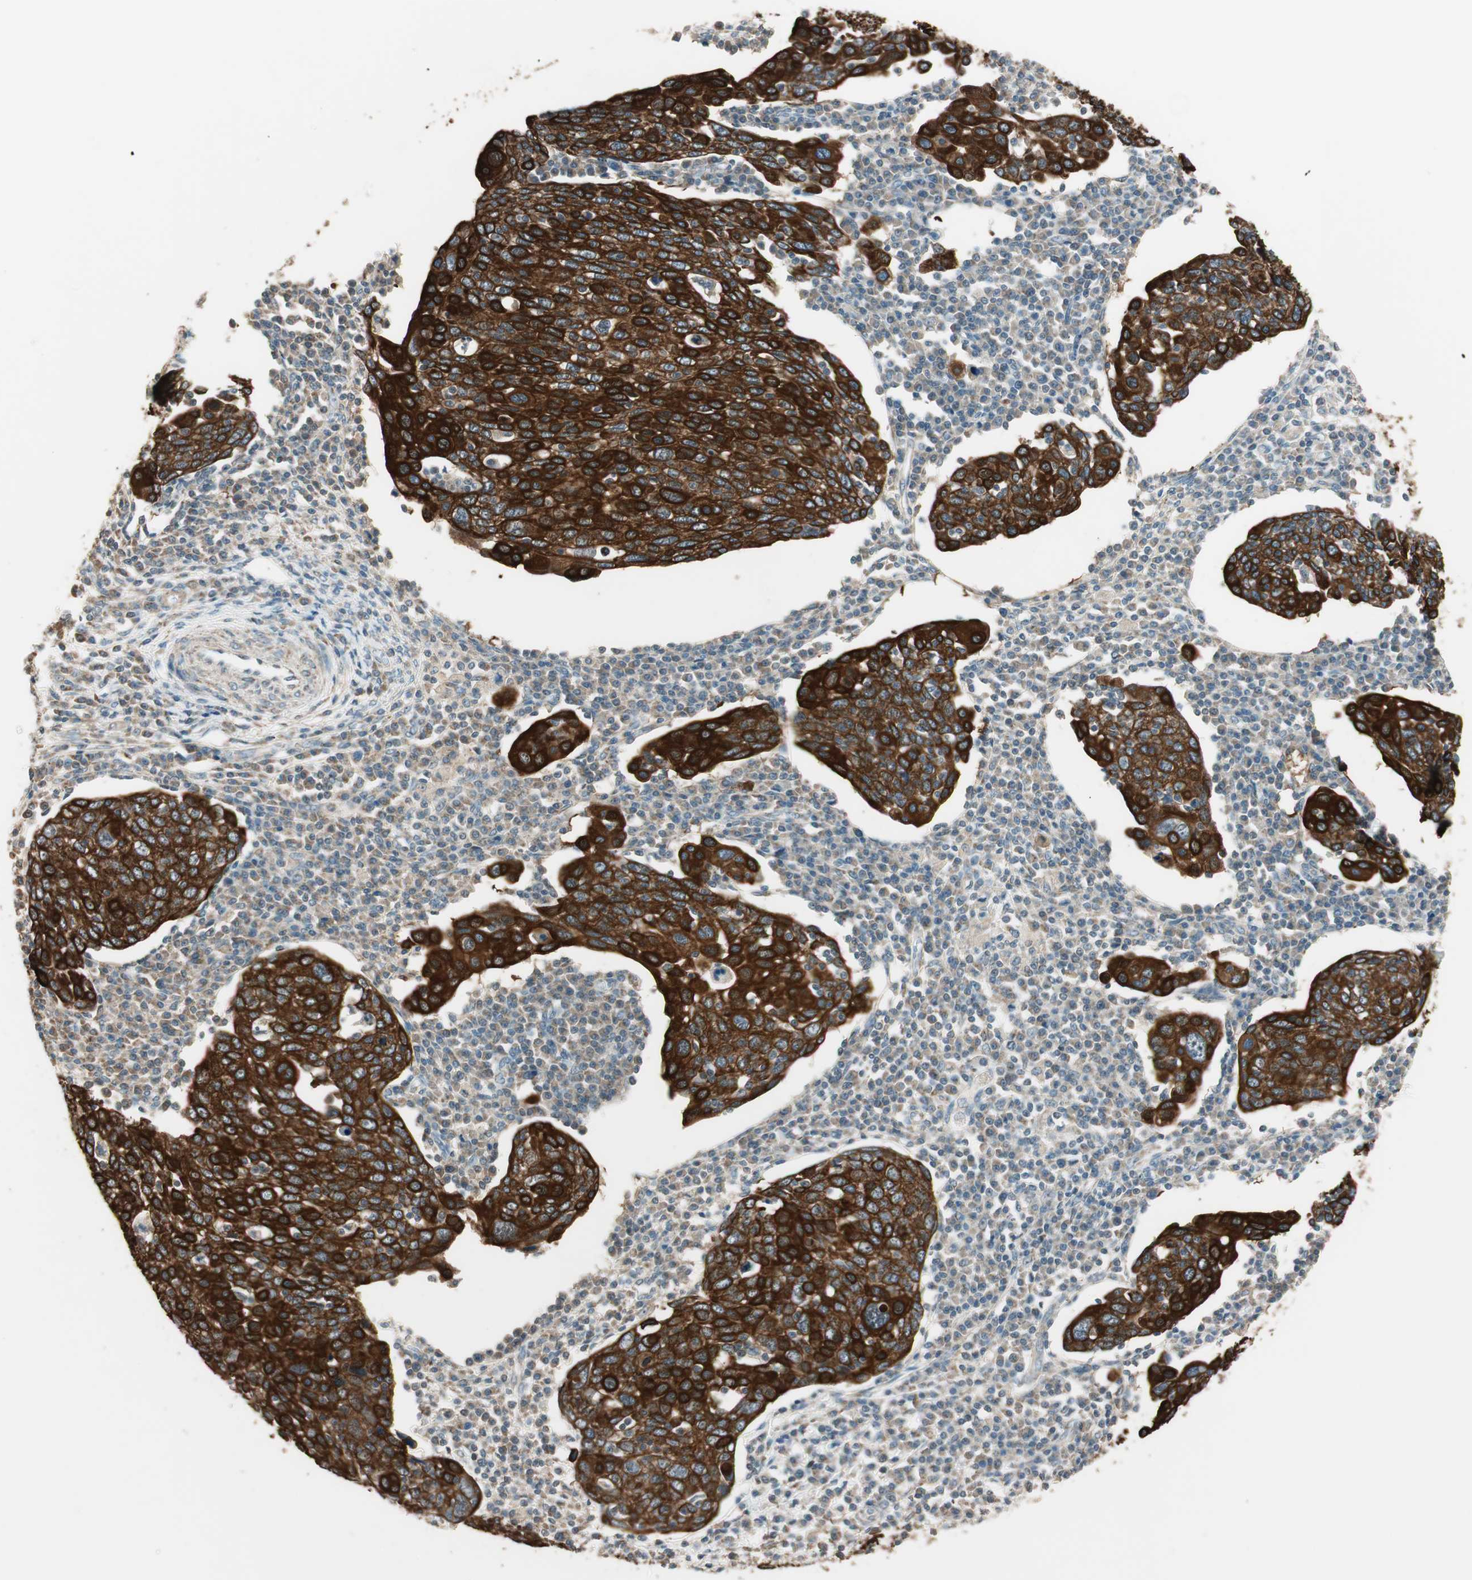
{"staining": {"intensity": "strong", "quantity": ">75%", "location": "cytoplasmic/membranous"}, "tissue": "cervical cancer", "cell_type": "Tumor cells", "image_type": "cancer", "snomed": [{"axis": "morphology", "description": "Squamous cell carcinoma, NOS"}, {"axis": "topography", "description": "Cervix"}], "caption": "About >75% of tumor cells in human cervical cancer exhibit strong cytoplasmic/membranous protein expression as visualized by brown immunohistochemical staining.", "gene": "TRIM21", "patient": {"sex": "female", "age": 40}}